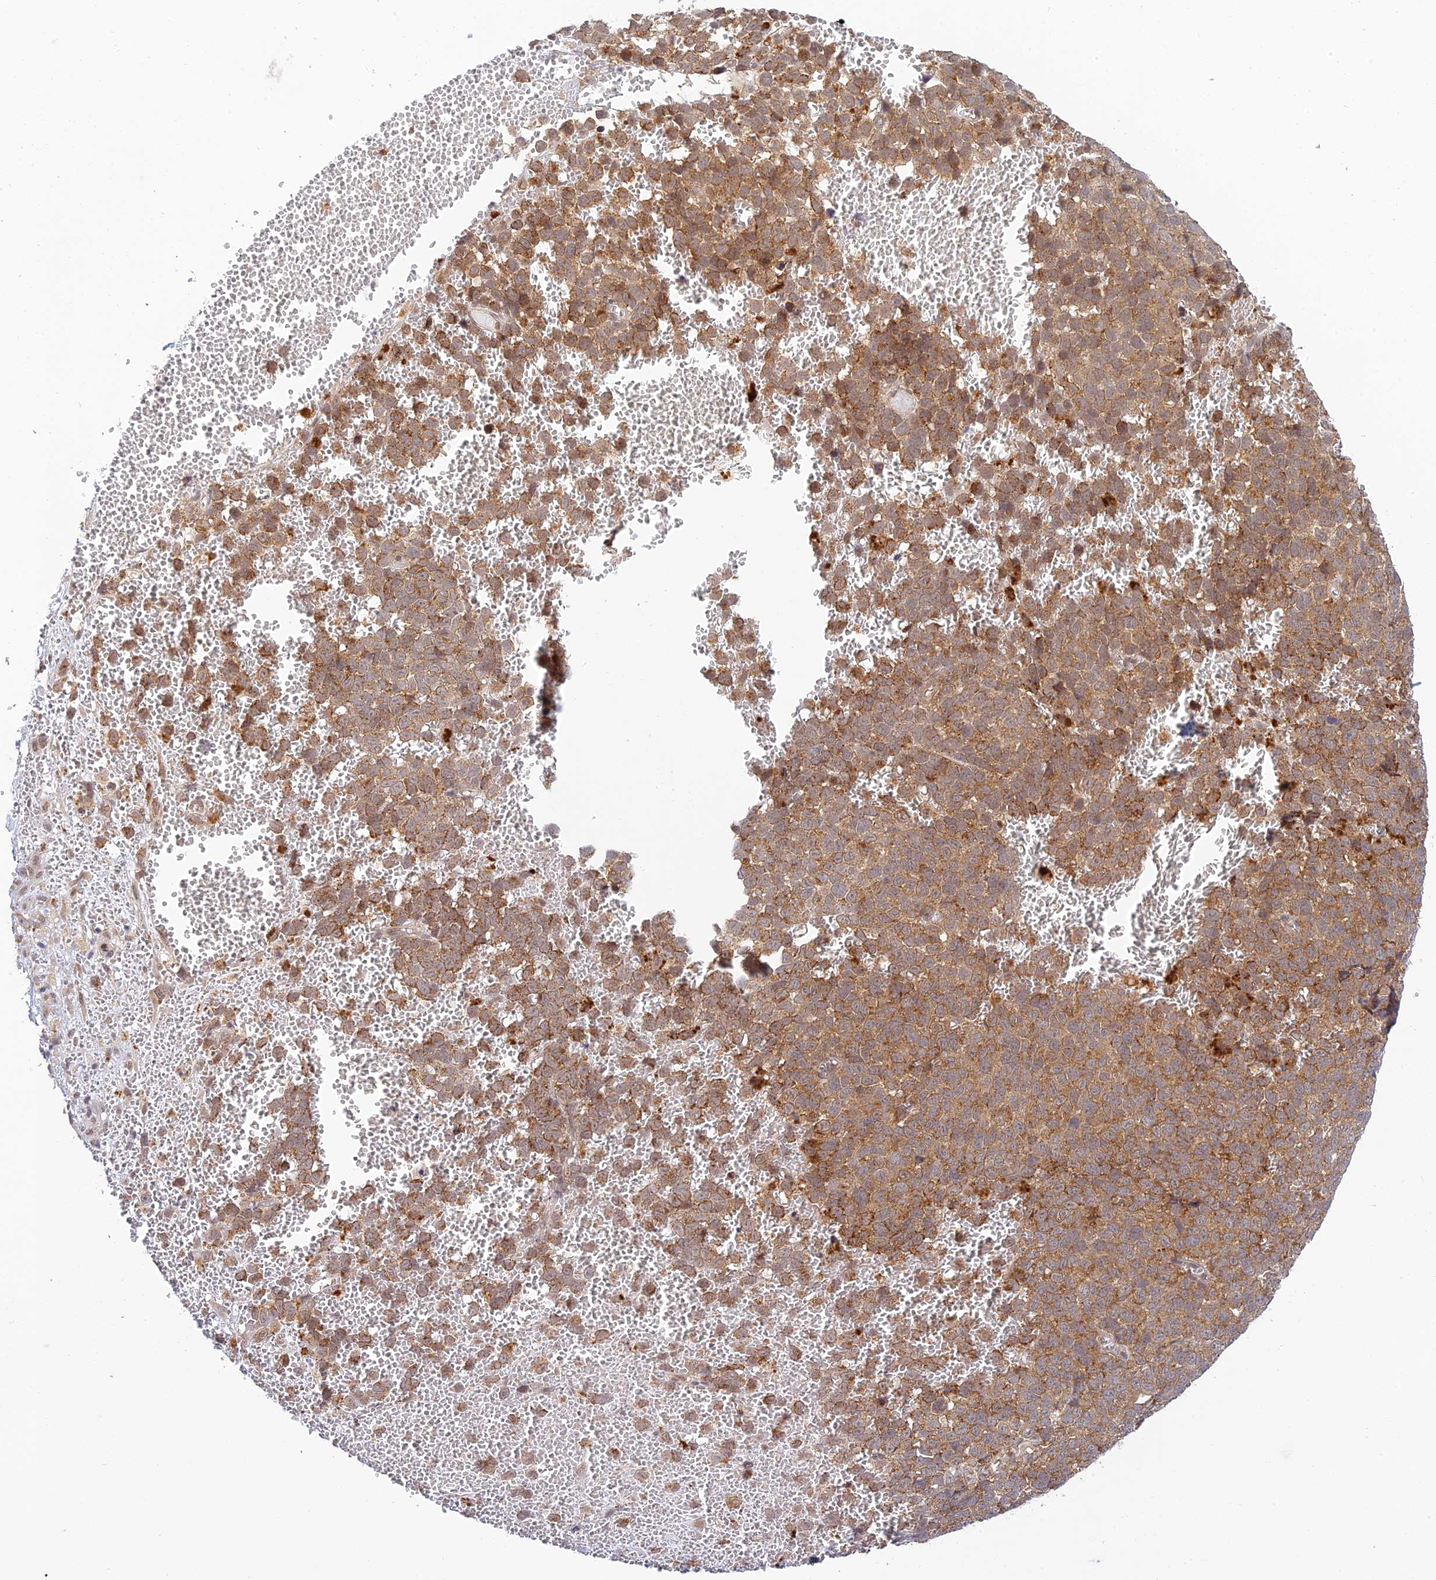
{"staining": {"intensity": "moderate", "quantity": ">75%", "location": "cytoplasmic/membranous"}, "tissue": "melanoma", "cell_type": "Tumor cells", "image_type": "cancer", "snomed": [{"axis": "morphology", "description": "Malignant melanoma, NOS"}, {"axis": "topography", "description": "Nose, NOS"}], "caption": "An image of human malignant melanoma stained for a protein demonstrates moderate cytoplasmic/membranous brown staining in tumor cells. (IHC, brightfield microscopy, high magnification).", "gene": "SKIC8", "patient": {"sex": "female", "age": 48}}